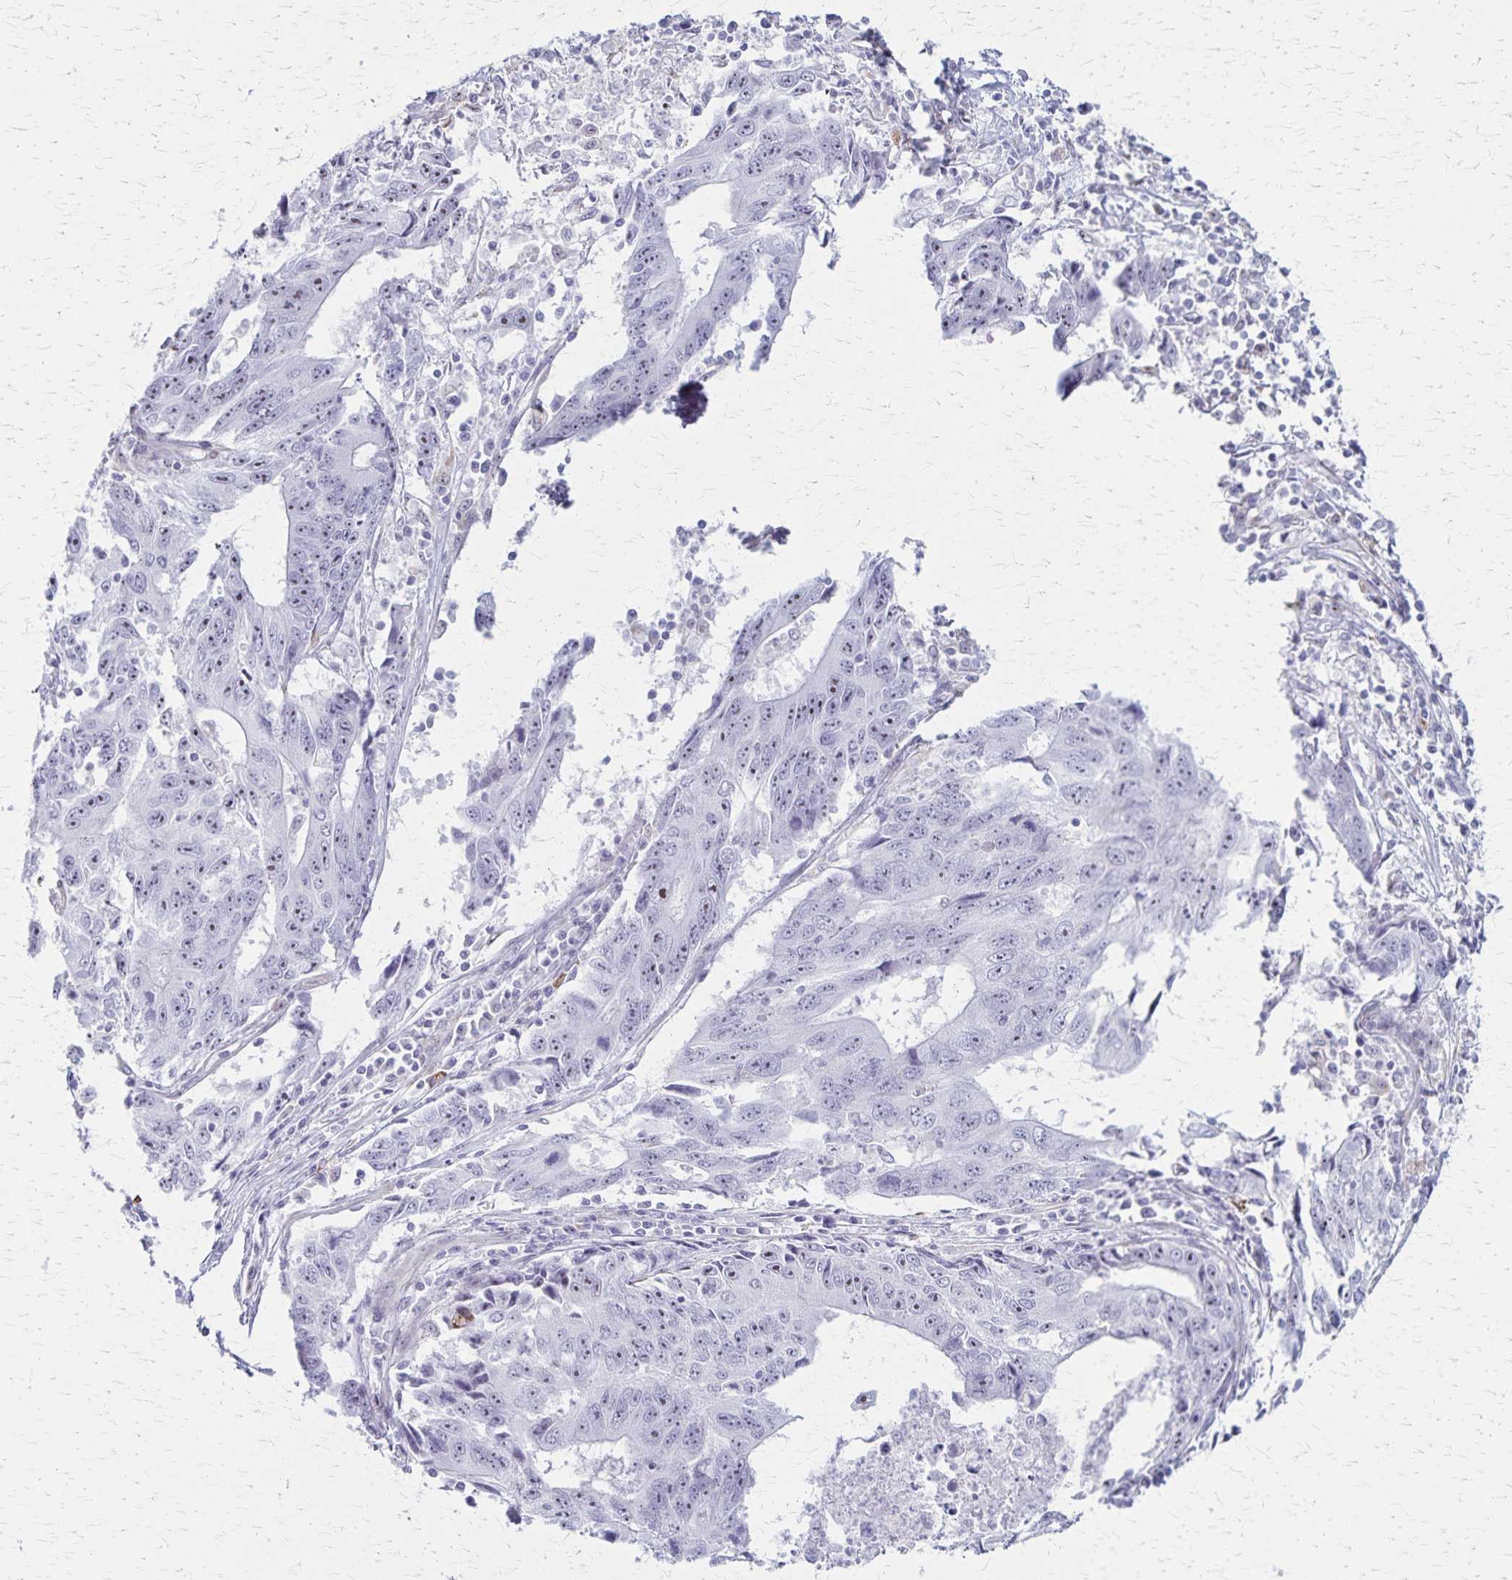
{"staining": {"intensity": "weak", "quantity": "<25%", "location": "nuclear"}, "tissue": "liver cancer", "cell_type": "Tumor cells", "image_type": "cancer", "snomed": [{"axis": "morphology", "description": "Cholangiocarcinoma"}, {"axis": "topography", "description": "Liver"}], "caption": "Immunohistochemistry of liver cancer (cholangiocarcinoma) displays no positivity in tumor cells. (DAB IHC, high magnification).", "gene": "DLK2", "patient": {"sex": "male", "age": 65}}